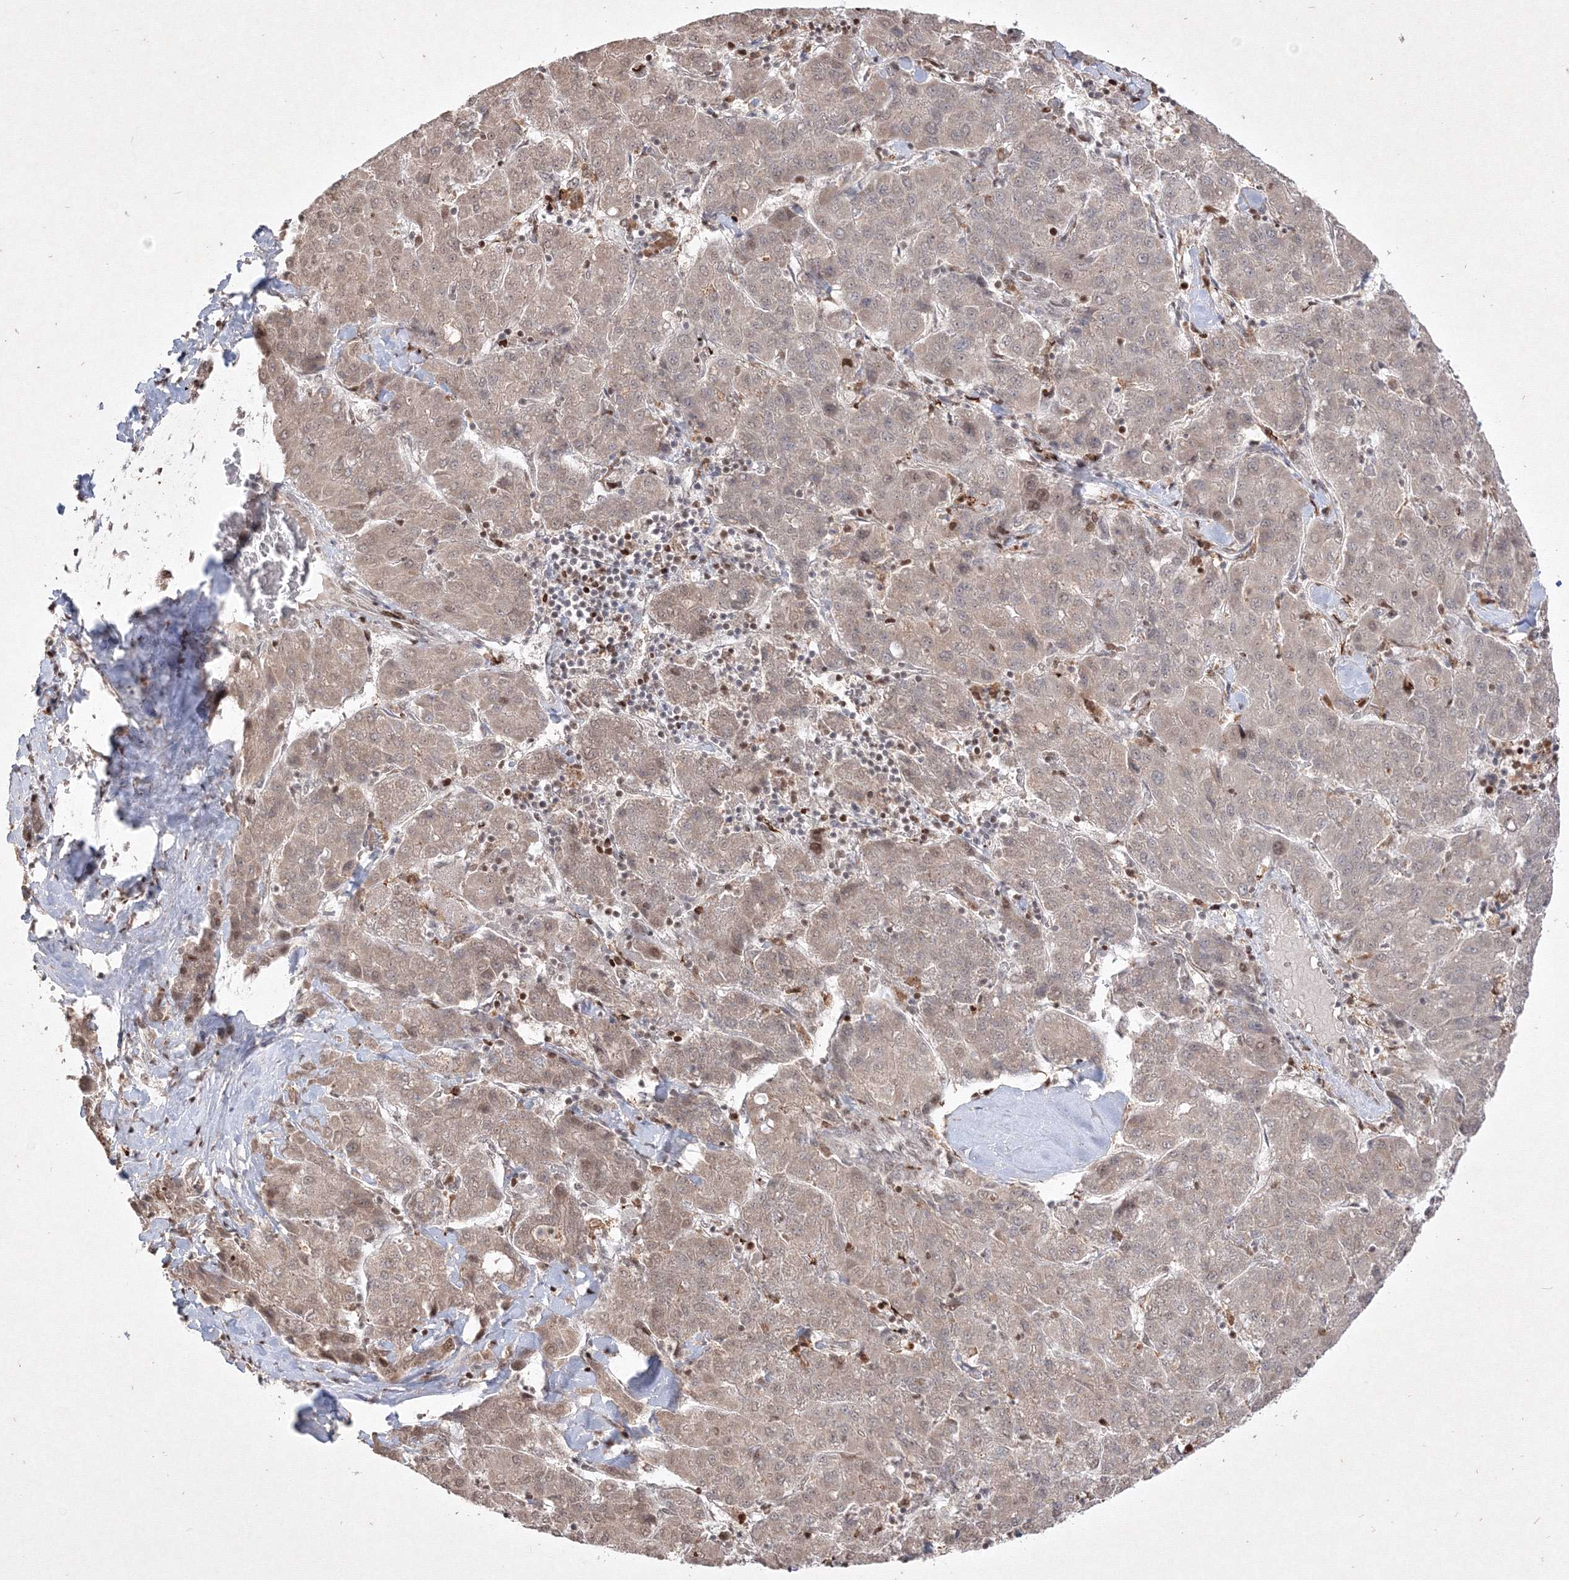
{"staining": {"intensity": "weak", "quantity": "<25%", "location": "cytoplasmic/membranous"}, "tissue": "liver cancer", "cell_type": "Tumor cells", "image_type": "cancer", "snomed": [{"axis": "morphology", "description": "Carcinoma, Hepatocellular, NOS"}, {"axis": "topography", "description": "Liver"}], "caption": "Immunohistochemistry photomicrograph of hepatocellular carcinoma (liver) stained for a protein (brown), which demonstrates no positivity in tumor cells. (Brightfield microscopy of DAB (3,3'-diaminobenzidine) immunohistochemistry (IHC) at high magnification).", "gene": "TAB1", "patient": {"sex": "male", "age": 65}}